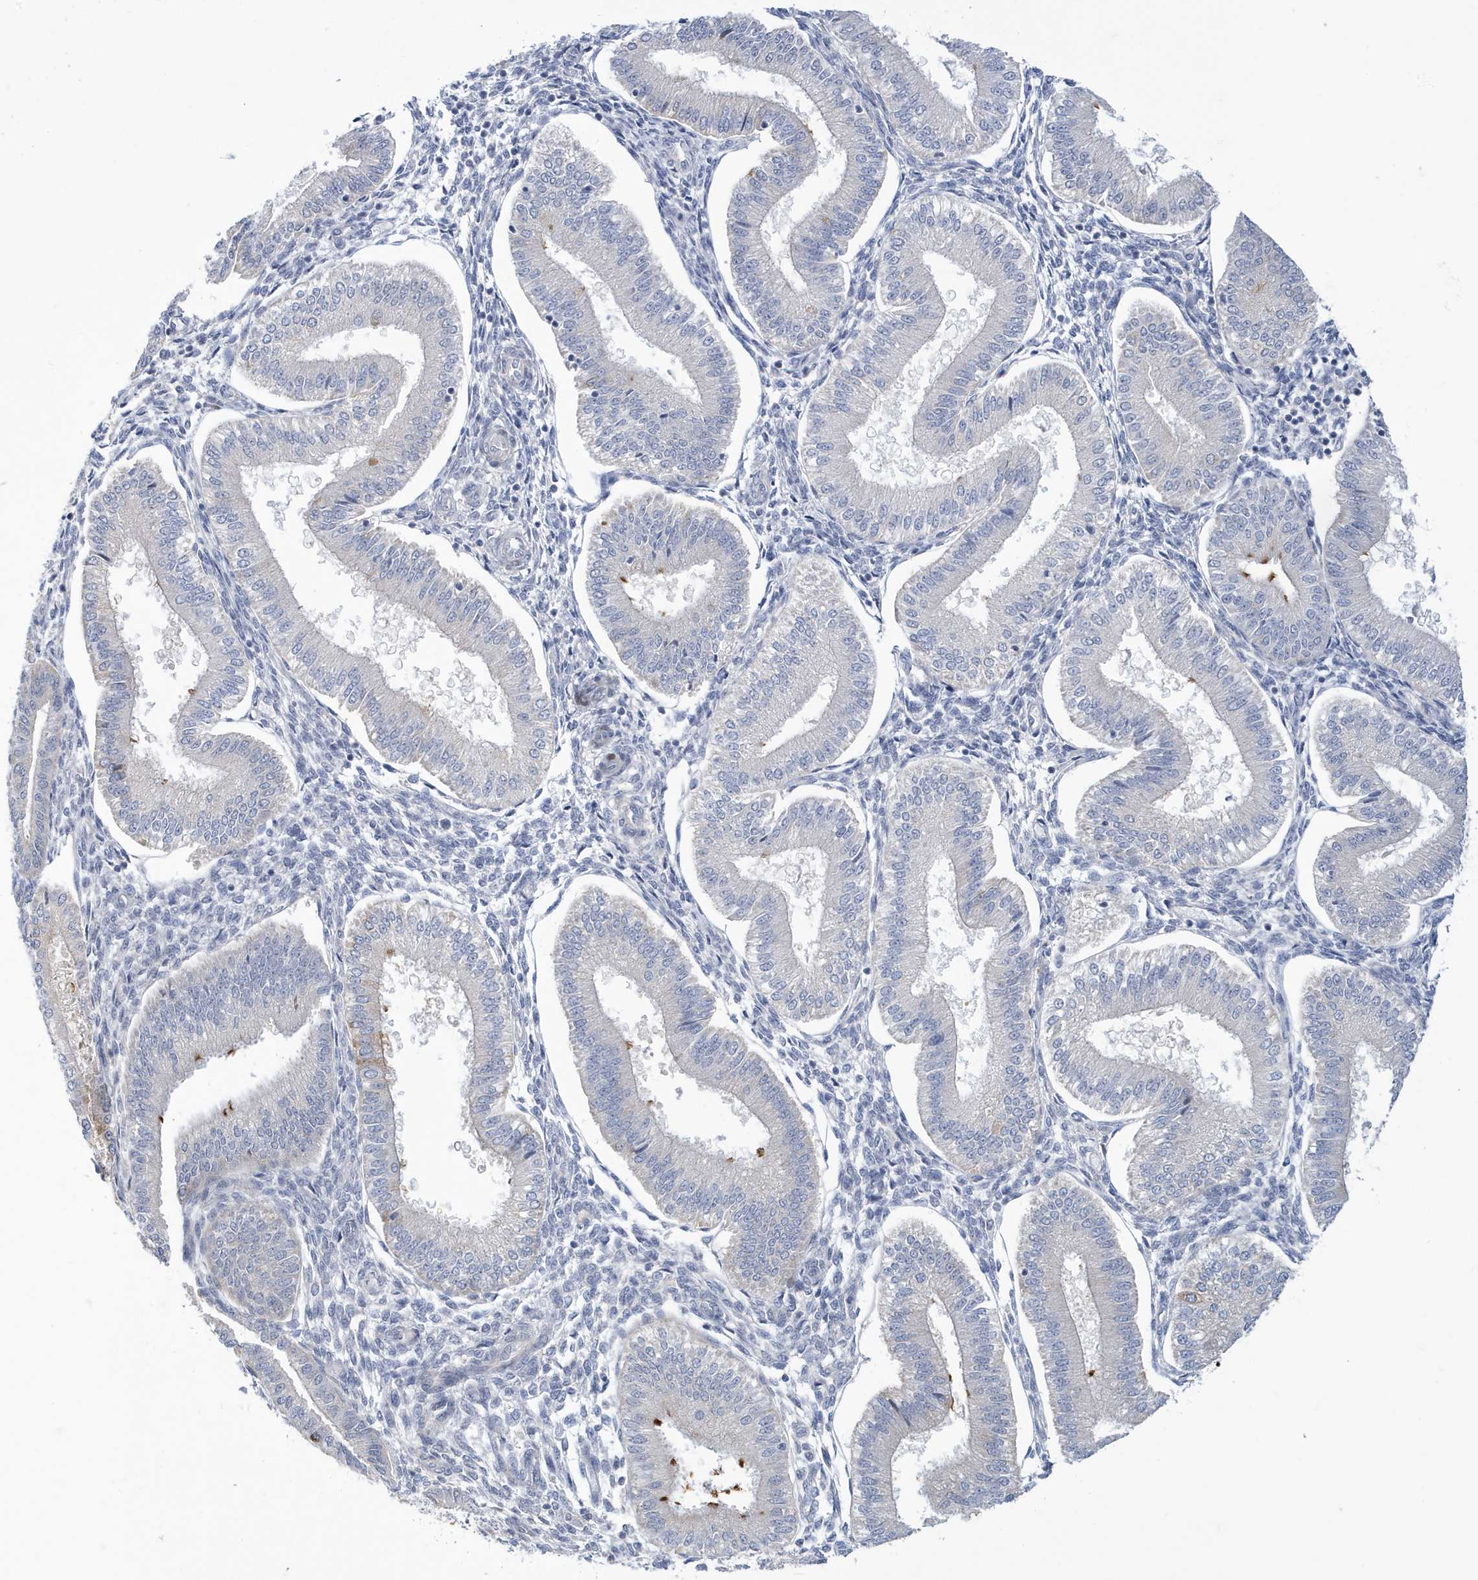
{"staining": {"intensity": "moderate", "quantity": "<25%", "location": "cytoplasmic/membranous"}, "tissue": "endometrium", "cell_type": "Cells in endometrial stroma", "image_type": "normal", "snomed": [{"axis": "morphology", "description": "Normal tissue, NOS"}, {"axis": "topography", "description": "Endometrium"}], "caption": "Normal endometrium shows moderate cytoplasmic/membranous positivity in about <25% of cells in endometrial stroma The staining was performed using DAB, with brown indicating positive protein expression. Nuclei are stained blue with hematoxylin..", "gene": "ZNF654", "patient": {"sex": "female", "age": 39}}